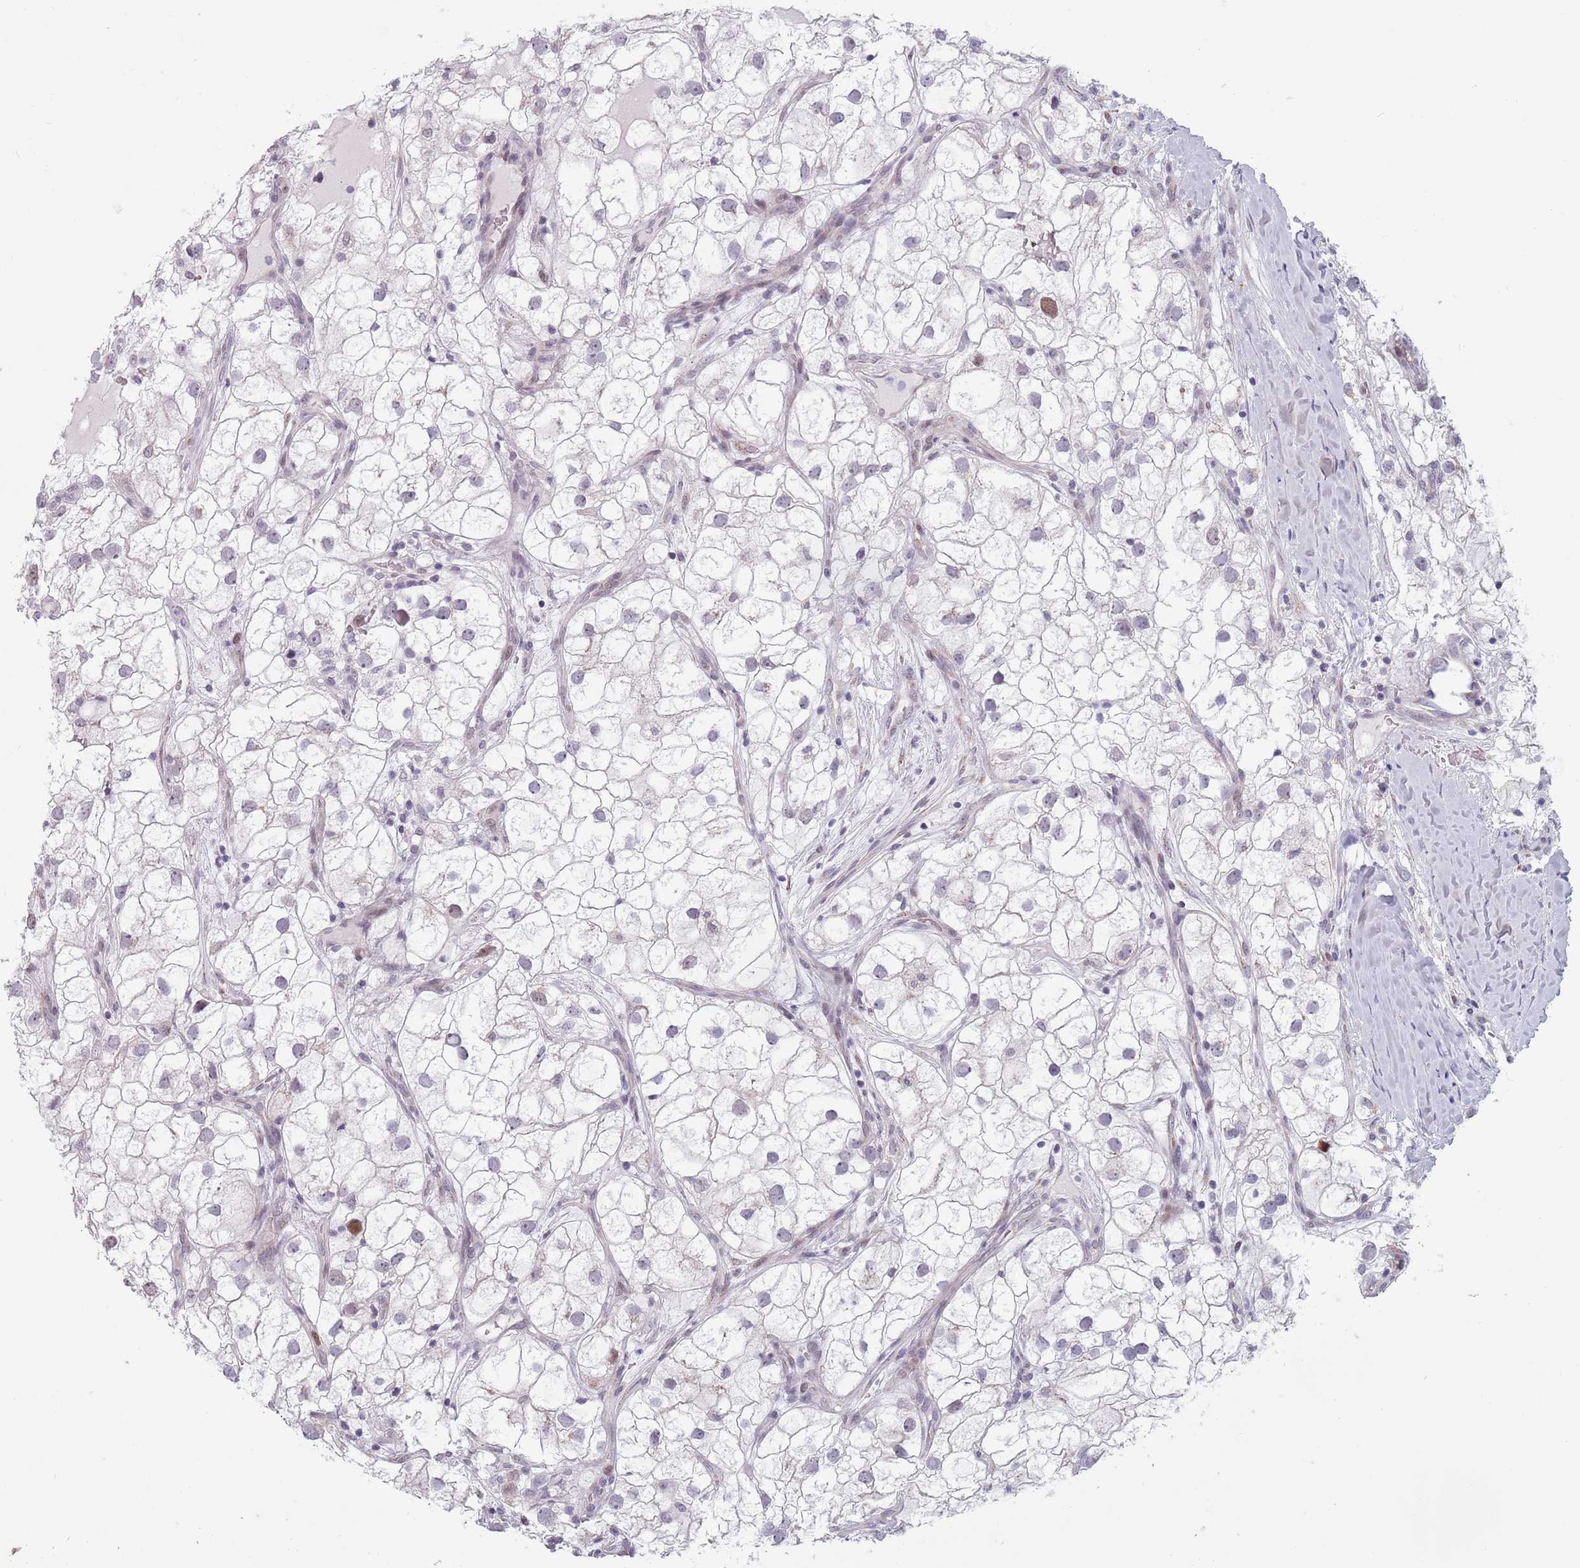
{"staining": {"intensity": "negative", "quantity": "none", "location": "none"}, "tissue": "renal cancer", "cell_type": "Tumor cells", "image_type": "cancer", "snomed": [{"axis": "morphology", "description": "Adenocarcinoma, NOS"}, {"axis": "topography", "description": "Kidney"}], "caption": "This is an immunohistochemistry image of human renal cancer. There is no expression in tumor cells.", "gene": "ZKSCAN2", "patient": {"sex": "male", "age": 59}}